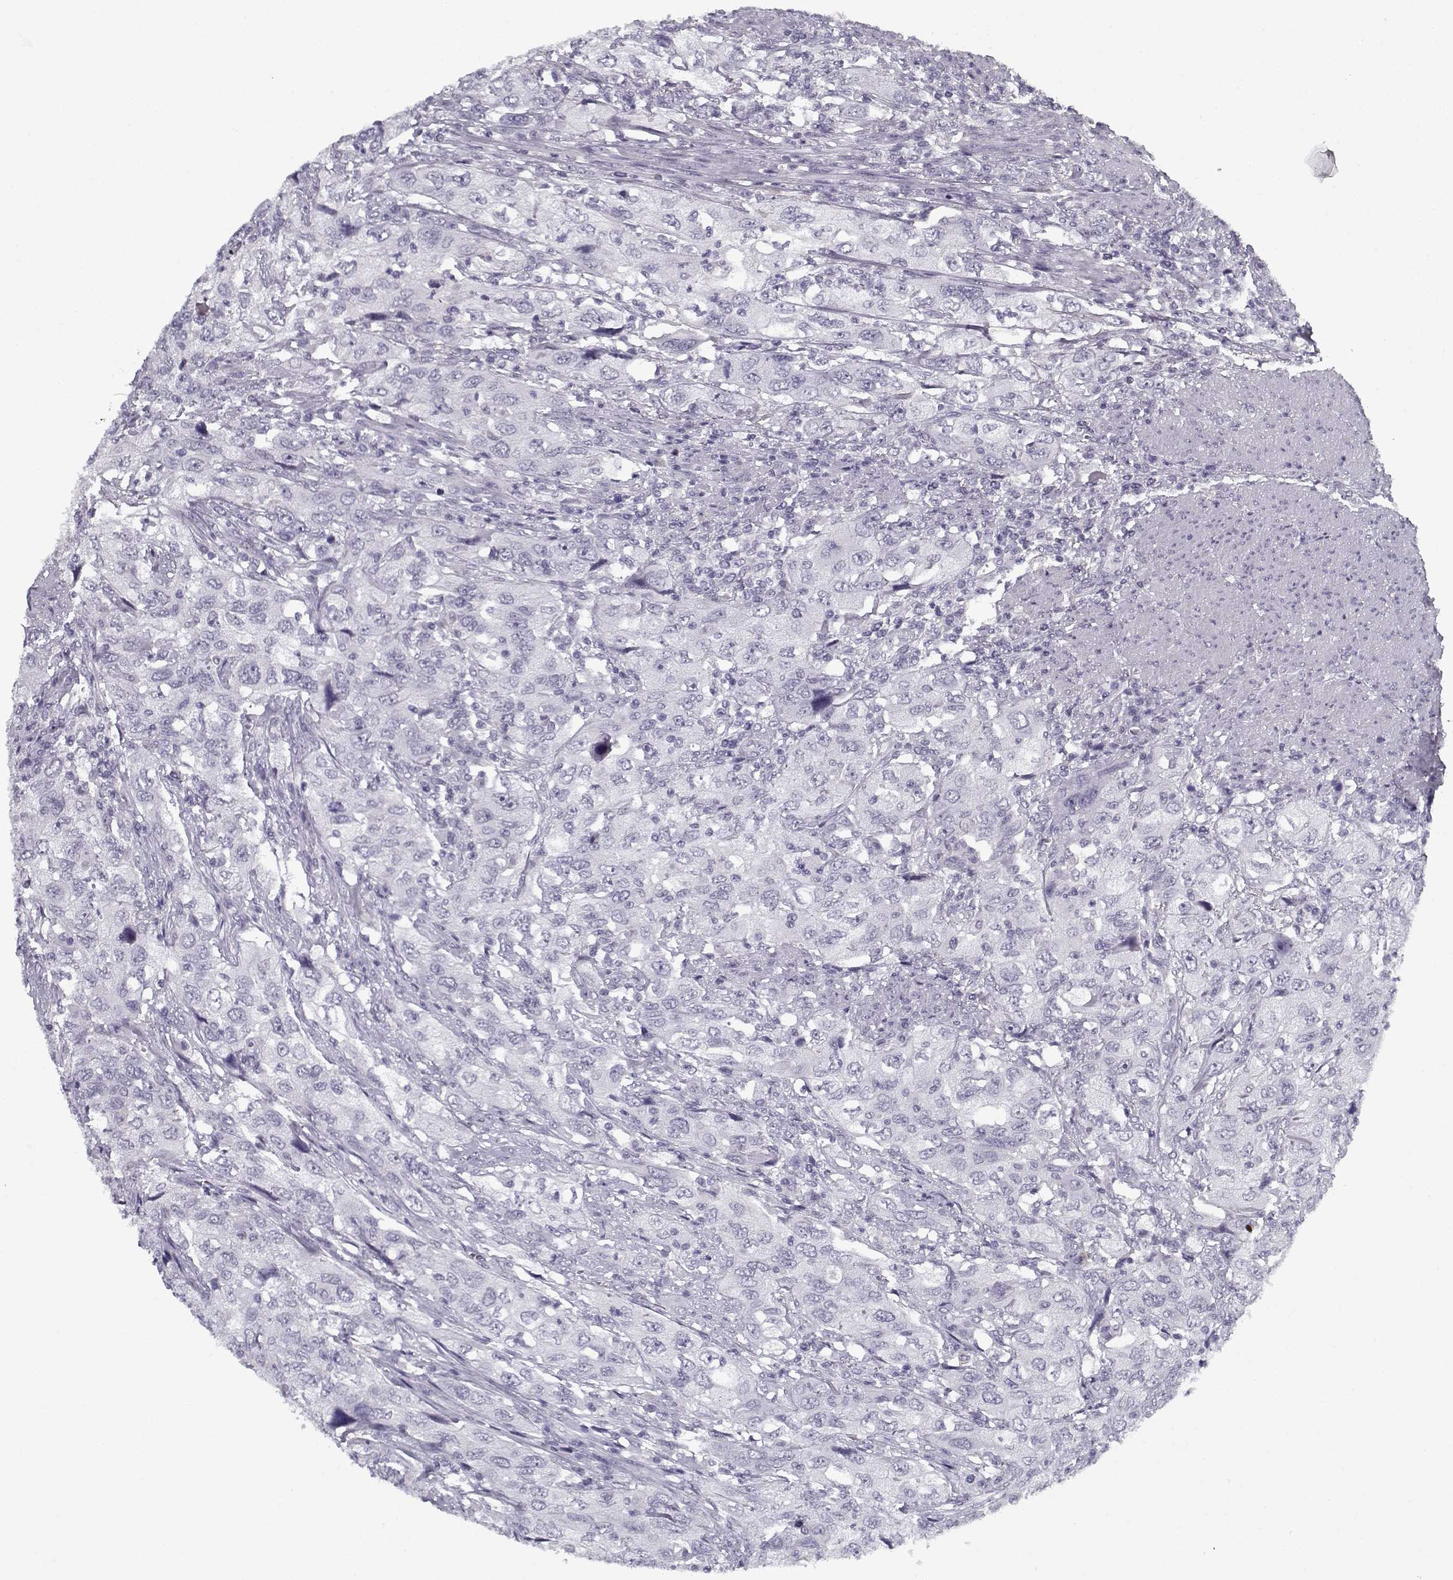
{"staining": {"intensity": "negative", "quantity": "none", "location": "none"}, "tissue": "urothelial cancer", "cell_type": "Tumor cells", "image_type": "cancer", "snomed": [{"axis": "morphology", "description": "Urothelial carcinoma, High grade"}, {"axis": "topography", "description": "Urinary bladder"}], "caption": "Protein analysis of high-grade urothelial carcinoma displays no significant expression in tumor cells.", "gene": "SPACA9", "patient": {"sex": "male", "age": 76}}